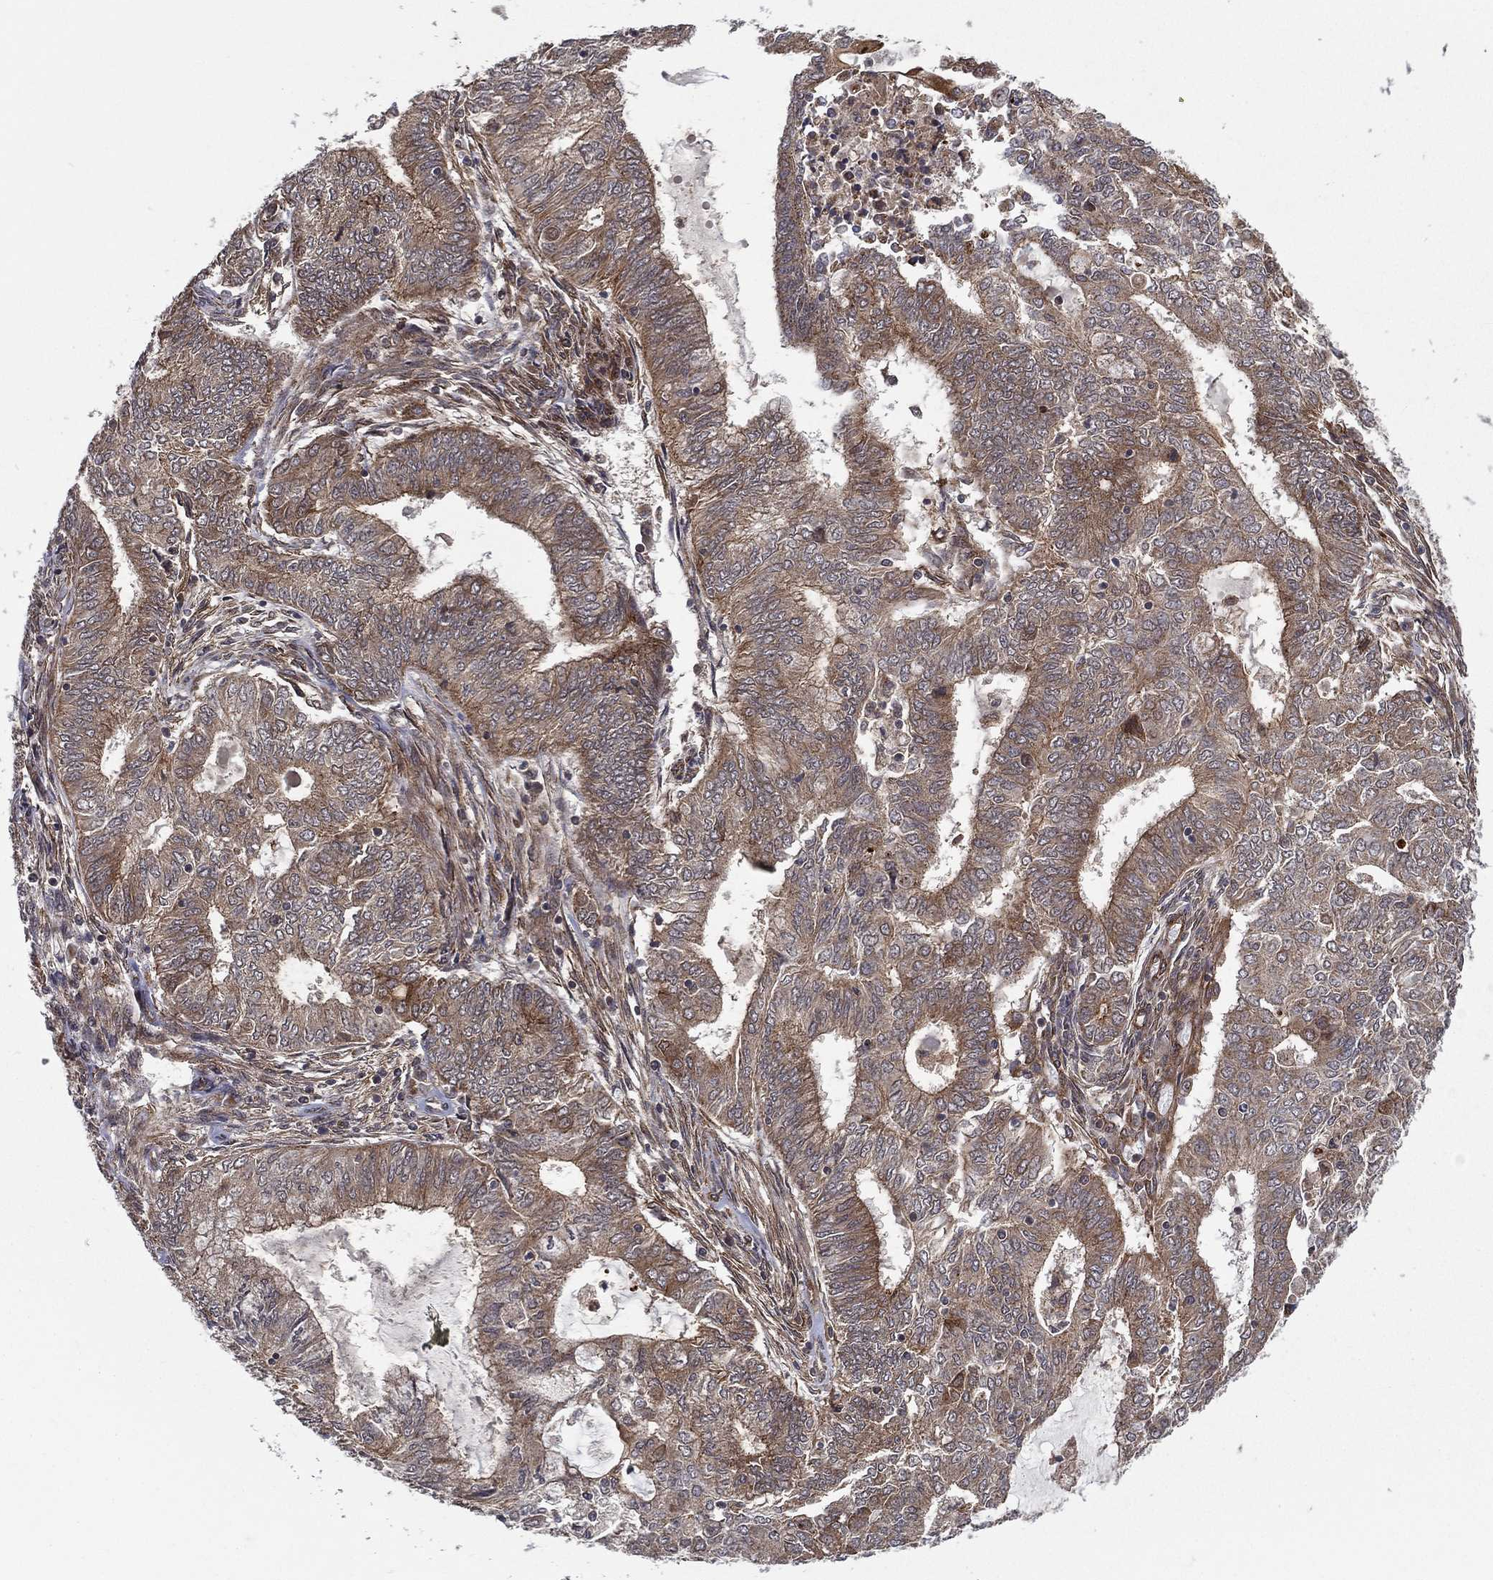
{"staining": {"intensity": "moderate", "quantity": "25%-75%", "location": "cytoplasmic/membranous"}, "tissue": "endometrial cancer", "cell_type": "Tumor cells", "image_type": "cancer", "snomed": [{"axis": "morphology", "description": "Adenocarcinoma, NOS"}, {"axis": "topography", "description": "Endometrium"}], "caption": "Immunohistochemical staining of human adenocarcinoma (endometrial) demonstrates medium levels of moderate cytoplasmic/membranous staining in approximately 25%-75% of tumor cells. (brown staining indicates protein expression, while blue staining denotes nuclei).", "gene": "UACA", "patient": {"sex": "female", "age": 62}}